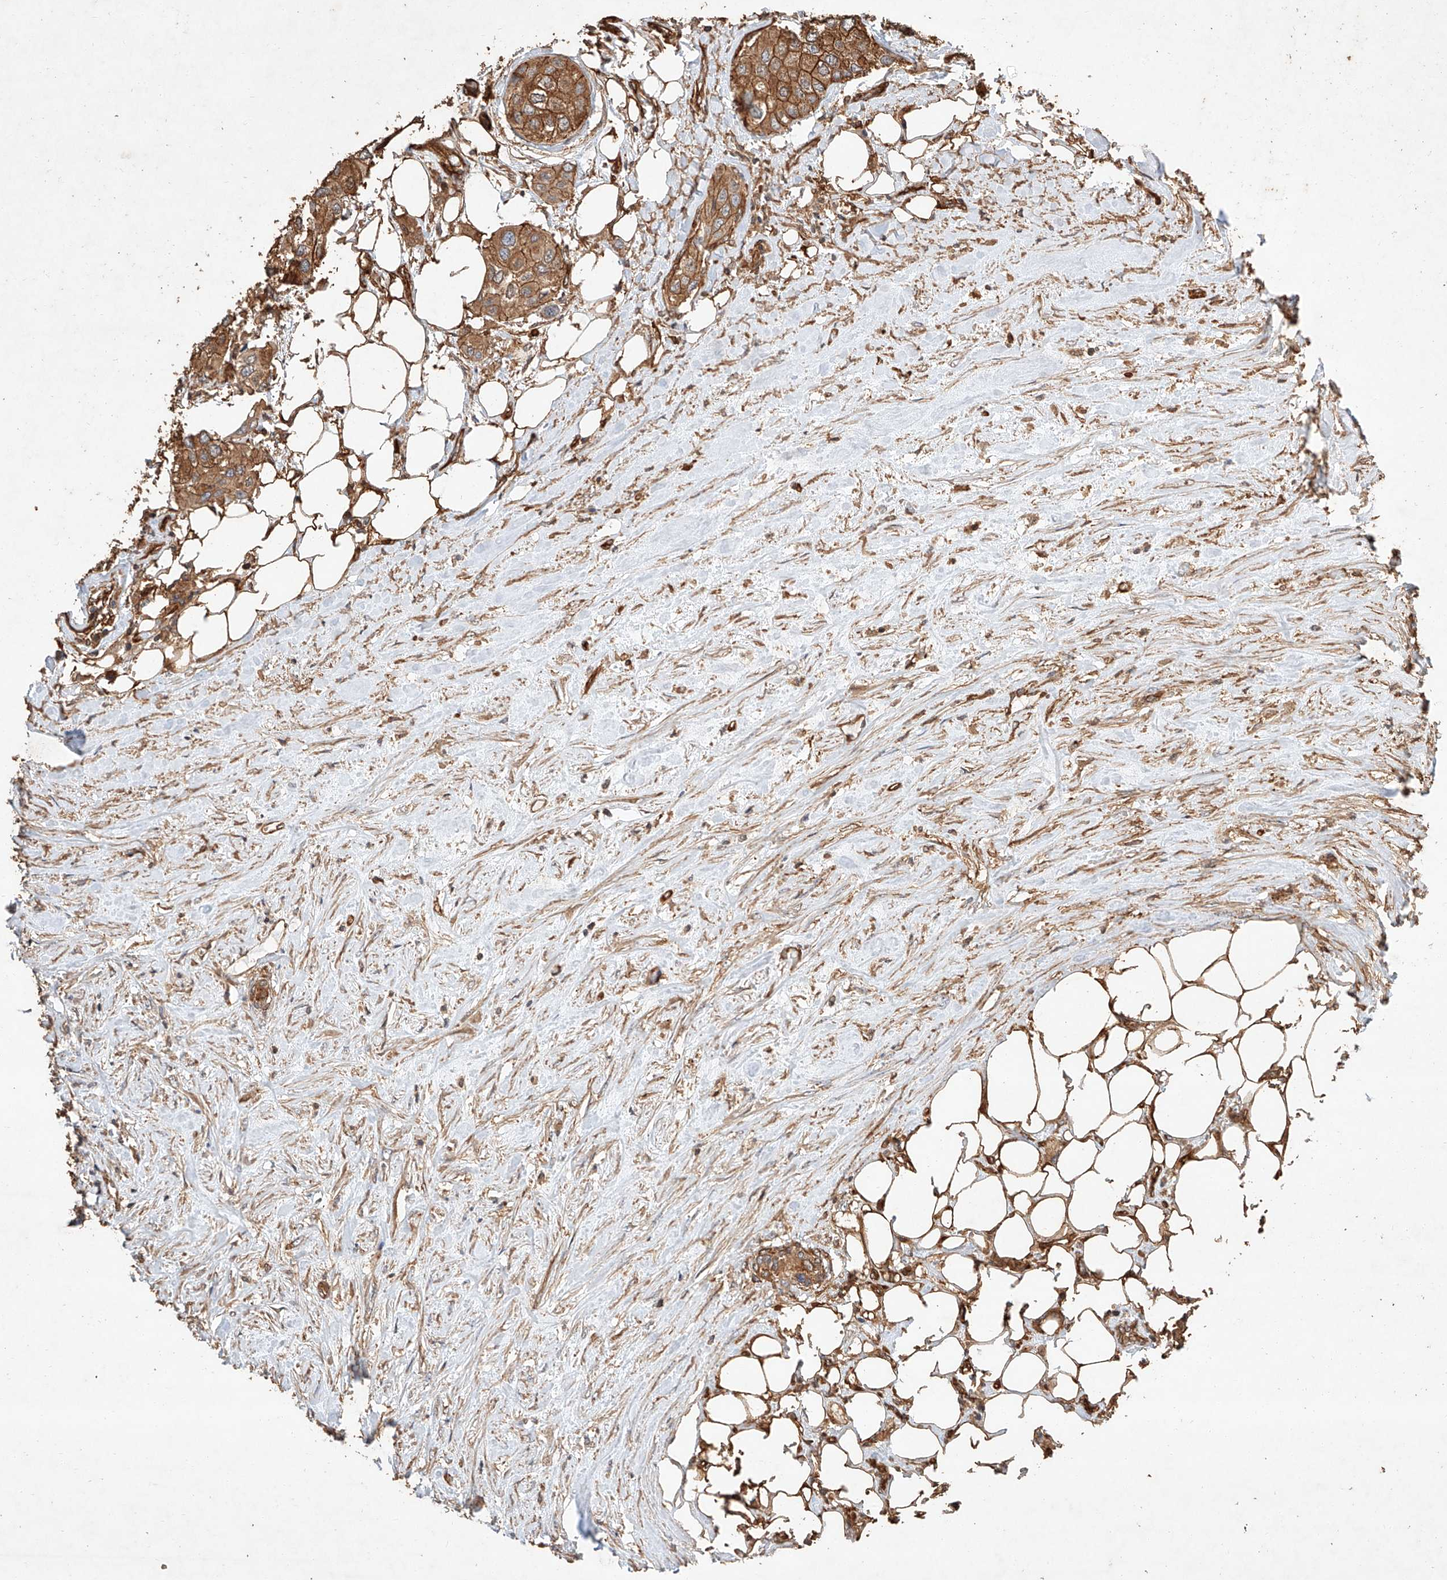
{"staining": {"intensity": "strong", "quantity": ">75%", "location": "cytoplasmic/membranous"}, "tissue": "urothelial cancer", "cell_type": "Tumor cells", "image_type": "cancer", "snomed": [{"axis": "morphology", "description": "Urothelial carcinoma, High grade"}, {"axis": "topography", "description": "Urinary bladder"}], "caption": "Immunohistochemistry (IHC) (DAB) staining of human urothelial cancer reveals strong cytoplasmic/membranous protein staining in approximately >75% of tumor cells.", "gene": "GHDC", "patient": {"sex": "male", "age": 64}}